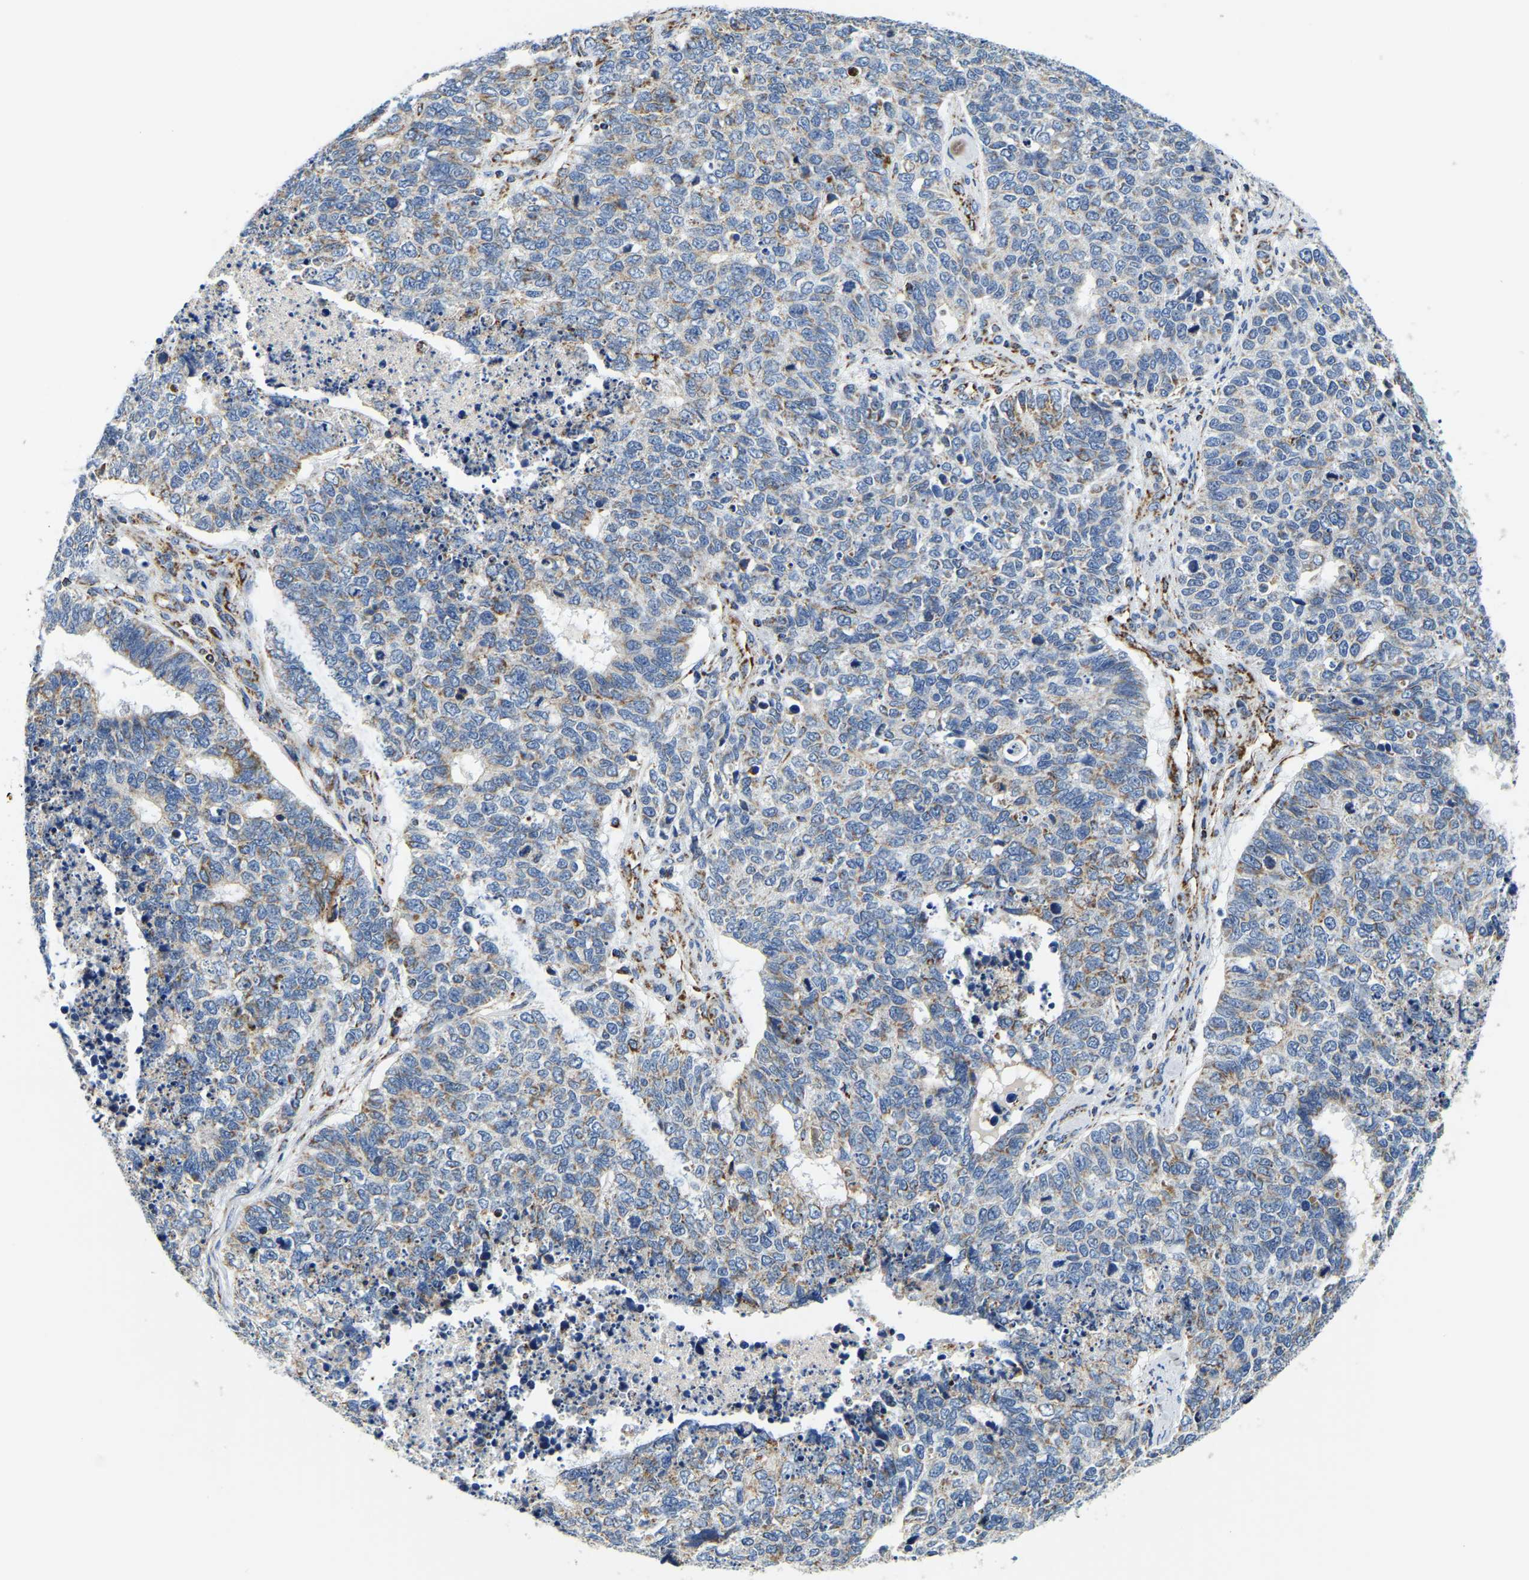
{"staining": {"intensity": "weak", "quantity": "25%-75%", "location": "cytoplasmic/membranous"}, "tissue": "cervical cancer", "cell_type": "Tumor cells", "image_type": "cancer", "snomed": [{"axis": "morphology", "description": "Squamous cell carcinoma, NOS"}, {"axis": "topography", "description": "Cervix"}], "caption": "This is a micrograph of IHC staining of cervical cancer, which shows weak staining in the cytoplasmic/membranous of tumor cells.", "gene": "SFXN1", "patient": {"sex": "female", "age": 63}}